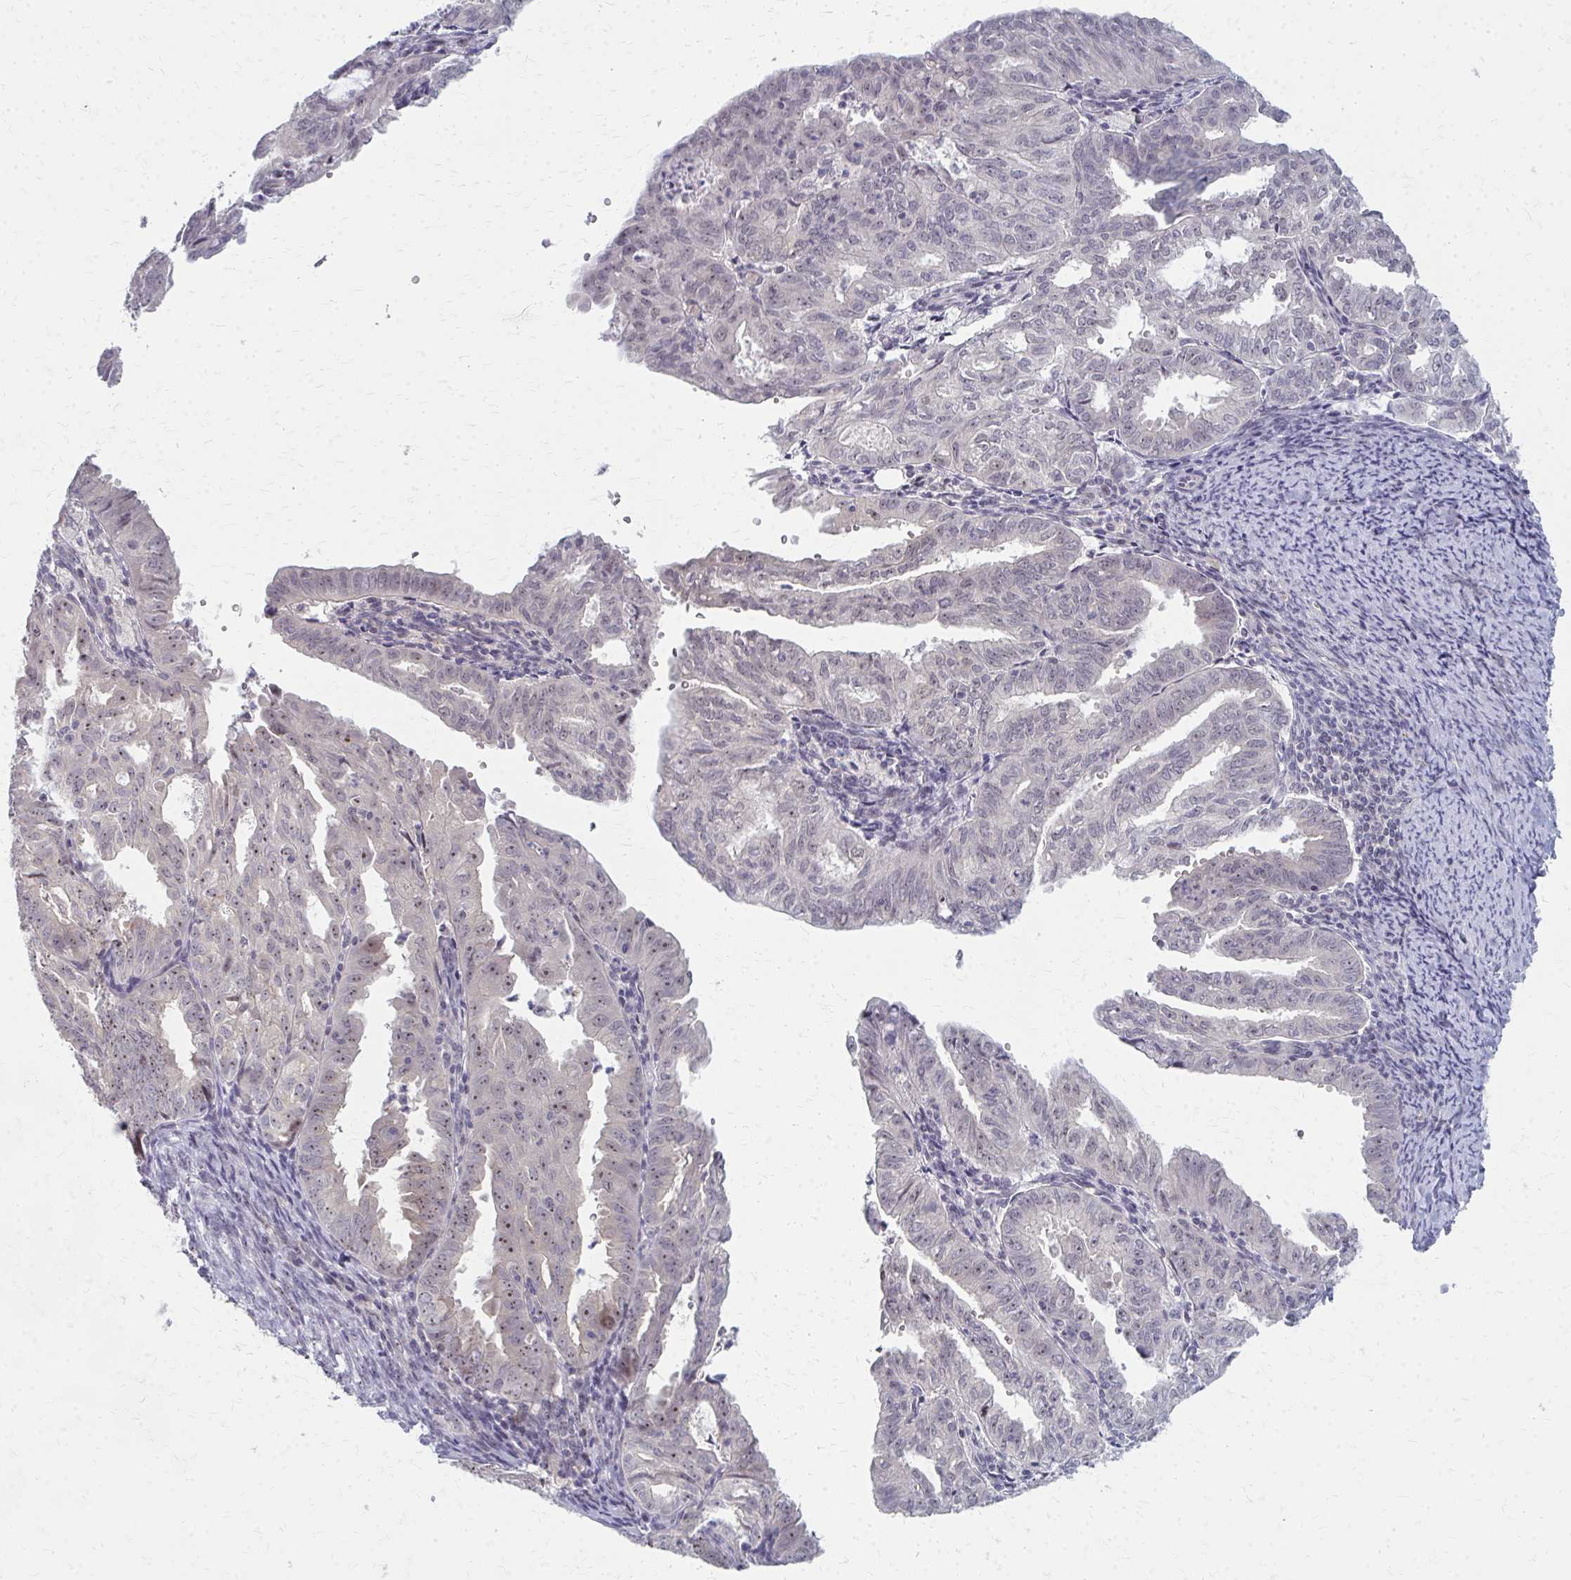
{"staining": {"intensity": "weak", "quantity": "<25%", "location": "nuclear"}, "tissue": "endometrial cancer", "cell_type": "Tumor cells", "image_type": "cancer", "snomed": [{"axis": "morphology", "description": "Adenocarcinoma, NOS"}, {"axis": "topography", "description": "Endometrium"}], "caption": "A high-resolution histopathology image shows IHC staining of endometrial cancer (adenocarcinoma), which displays no significant staining in tumor cells.", "gene": "NUDT16", "patient": {"sex": "female", "age": 70}}